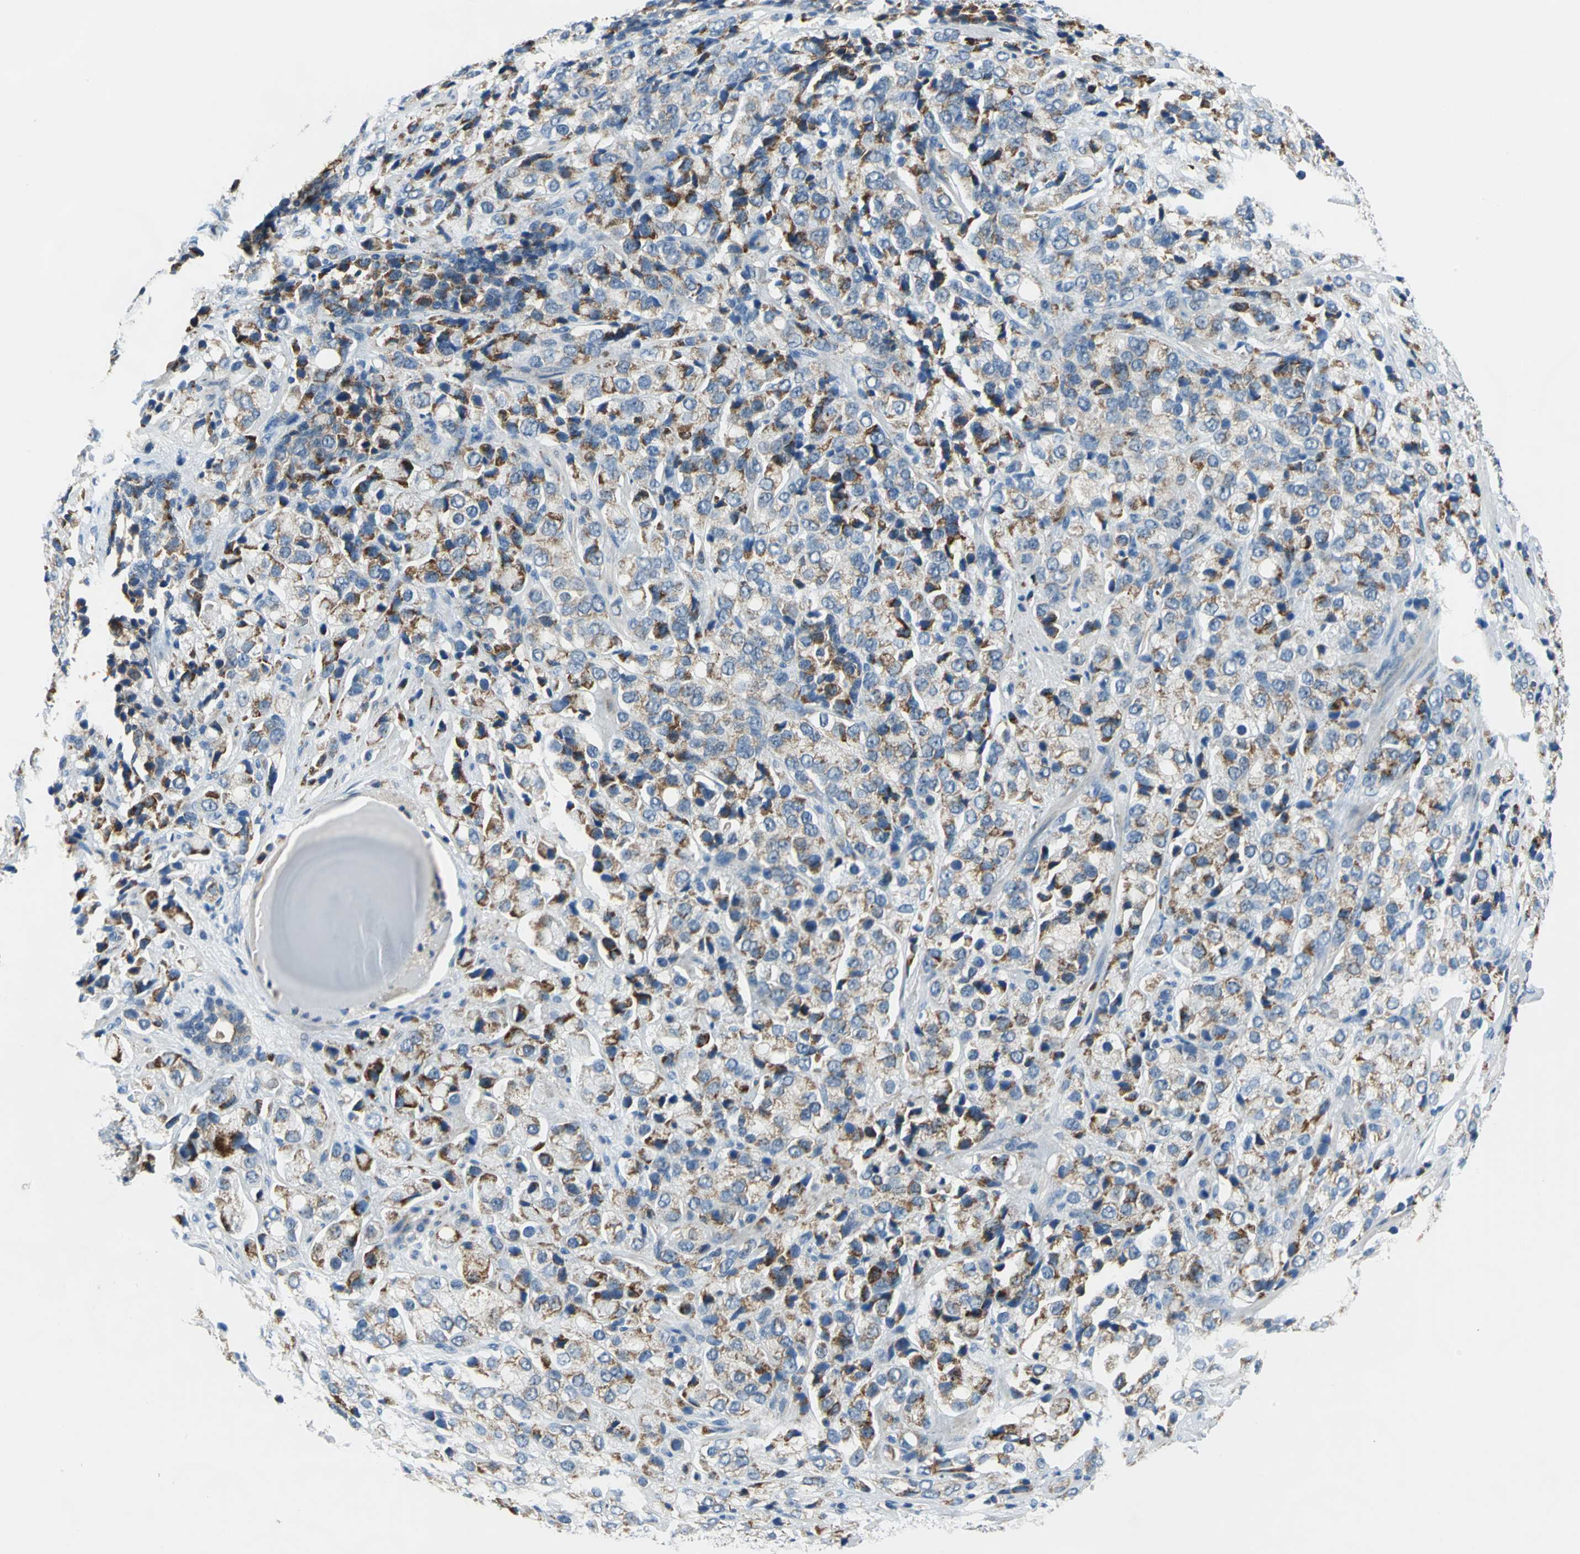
{"staining": {"intensity": "moderate", "quantity": ">75%", "location": "cytoplasmic/membranous"}, "tissue": "prostate cancer", "cell_type": "Tumor cells", "image_type": "cancer", "snomed": [{"axis": "morphology", "description": "Adenocarcinoma, High grade"}, {"axis": "topography", "description": "Prostate"}], "caption": "The histopathology image reveals a brown stain indicating the presence of a protein in the cytoplasmic/membranous of tumor cells in prostate cancer (adenocarcinoma (high-grade)).", "gene": "MUC4", "patient": {"sex": "male", "age": 70}}